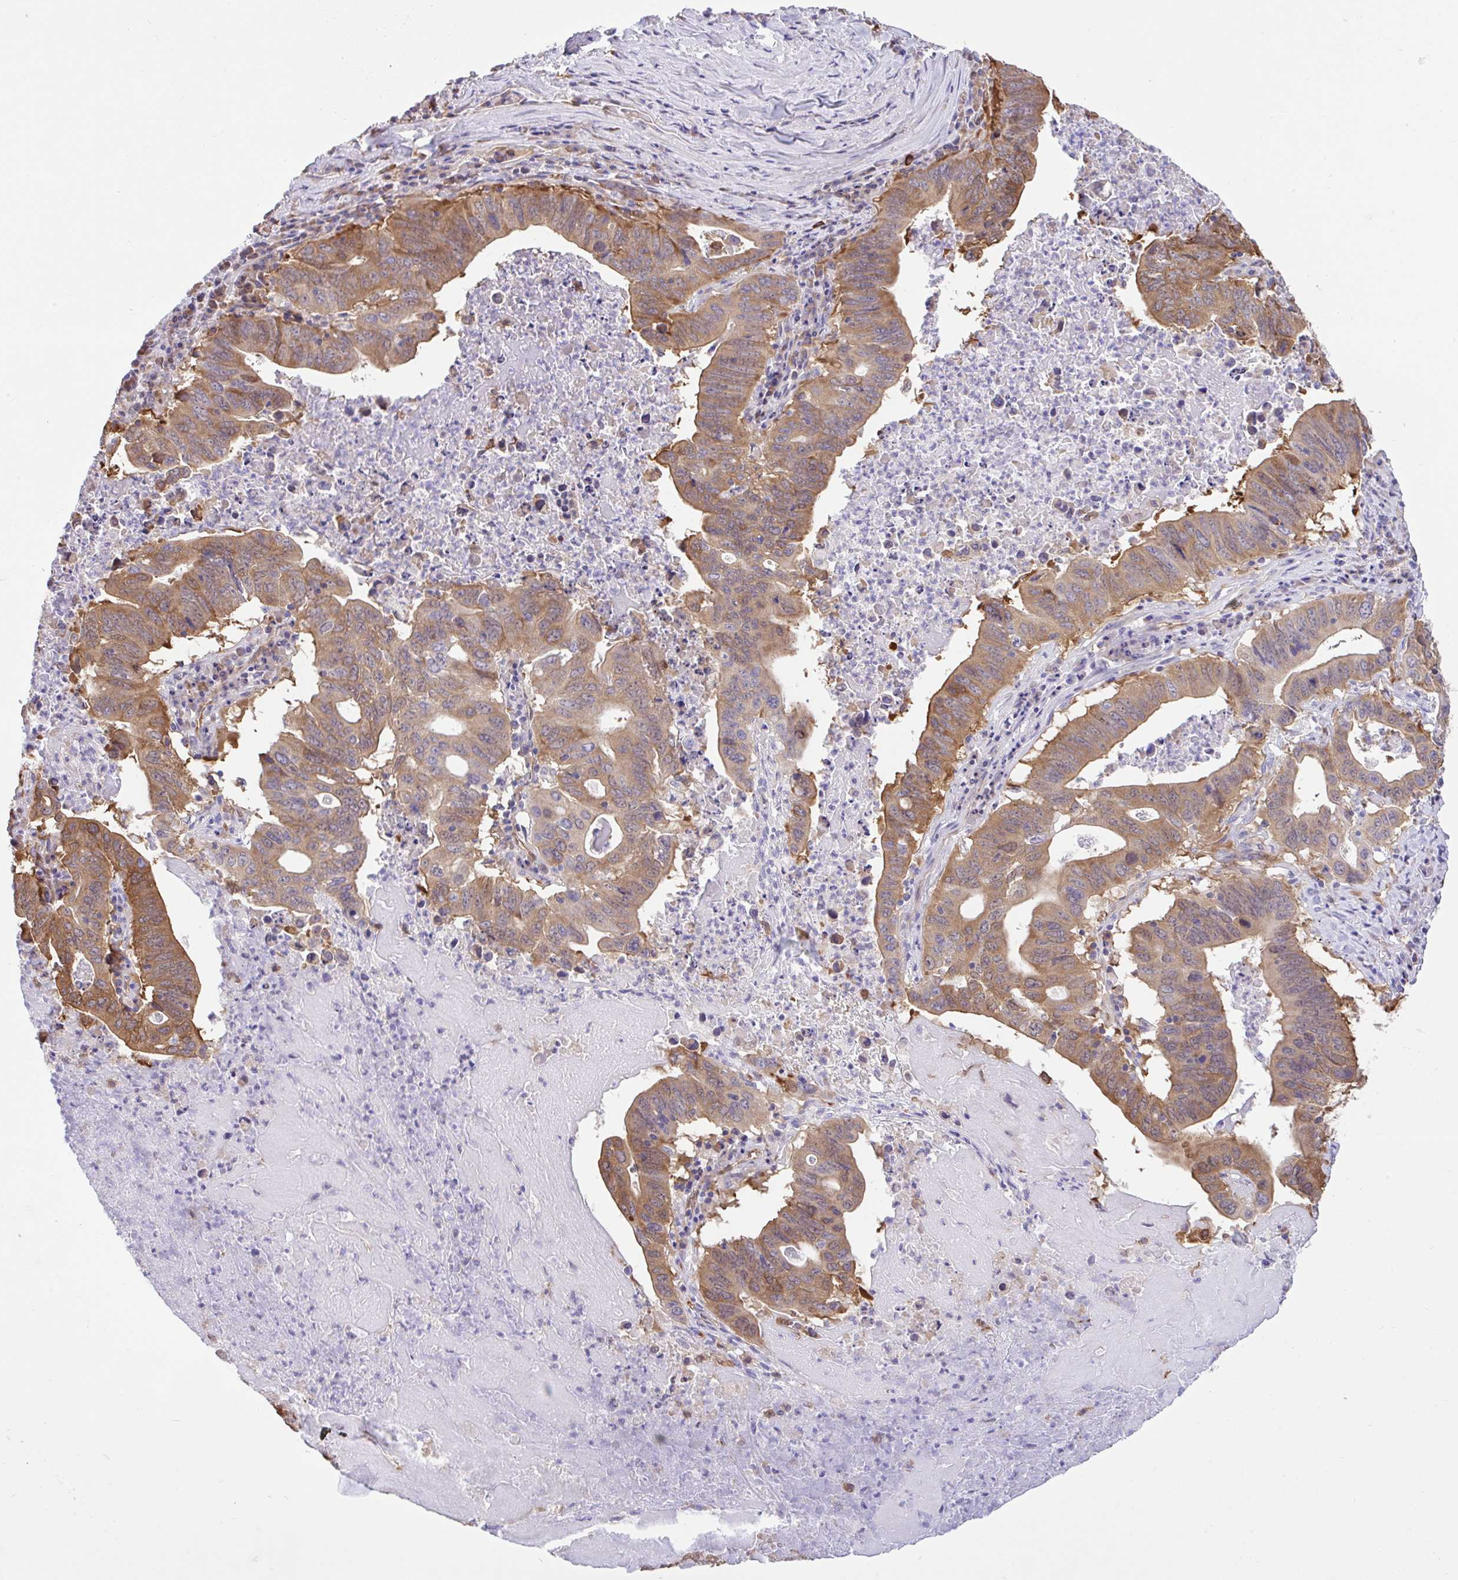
{"staining": {"intensity": "moderate", "quantity": "25%-75%", "location": "cytoplasmic/membranous"}, "tissue": "lung cancer", "cell_type": "Tumor cells", "image_type": "cancer", "snomed": [{"axis": "morphology", "description": "Adenocarcinoma, NOS"}, {"axis": "topography", "description": "Lung"}], "caption": "This micrograph shows lung cancer (adenocarcinoma) stained with immunohistochemistry to label a protein in brown. The cytoplasmic/membranous of tumor cells show moderate positivity for the protein. Nuclei are counter-stained blue.", "gene": "EEF1A2", "patient": {"sex": "female", "age": 60}}